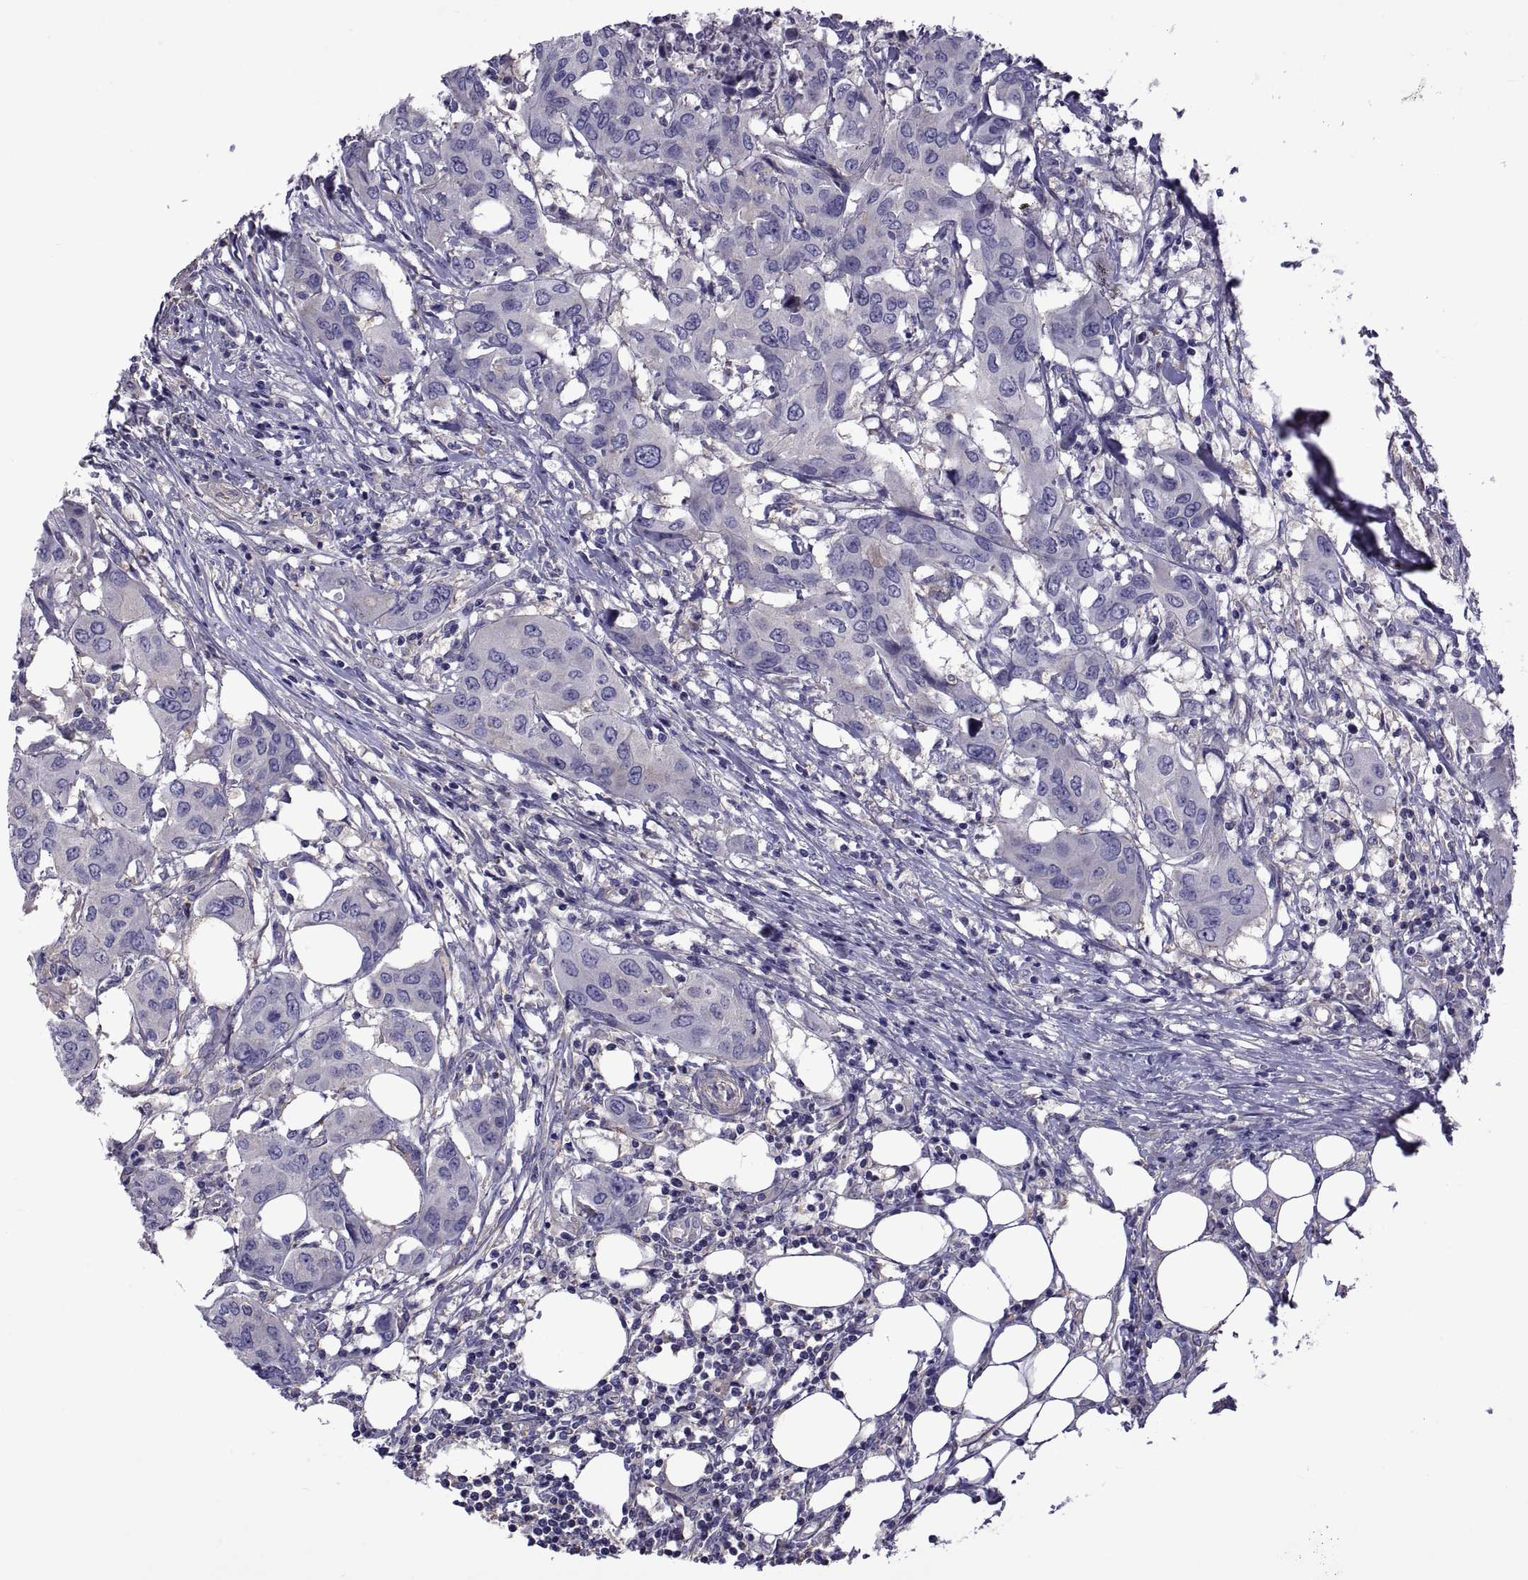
{"staining": {"intensity": "negative", "quantity": "none", "location": "none"}, "tissue": "urothelial cancer", "cell_type": "Tumor cells", "image_type": "cancer", "snomed": [{"axis": "morphology", "description": "Urothelial carcinoma, NOS"}, {"axis": "morphology", "description": "Urothelial carcinoma, High grade"}, {"axis": "topography", "description": "Urinary bladder"}], "caption": "Immunohistochemistry image of human urothelial carcinoma (high-grade) stained for a protein (brown), which displays no staining in tumor cells. (DAB (3,3'-diaminobenzidine) immunohistochemistry, high magnification).", "gene": "TMC3", "patient": {"sex": "male", "age": 63}}